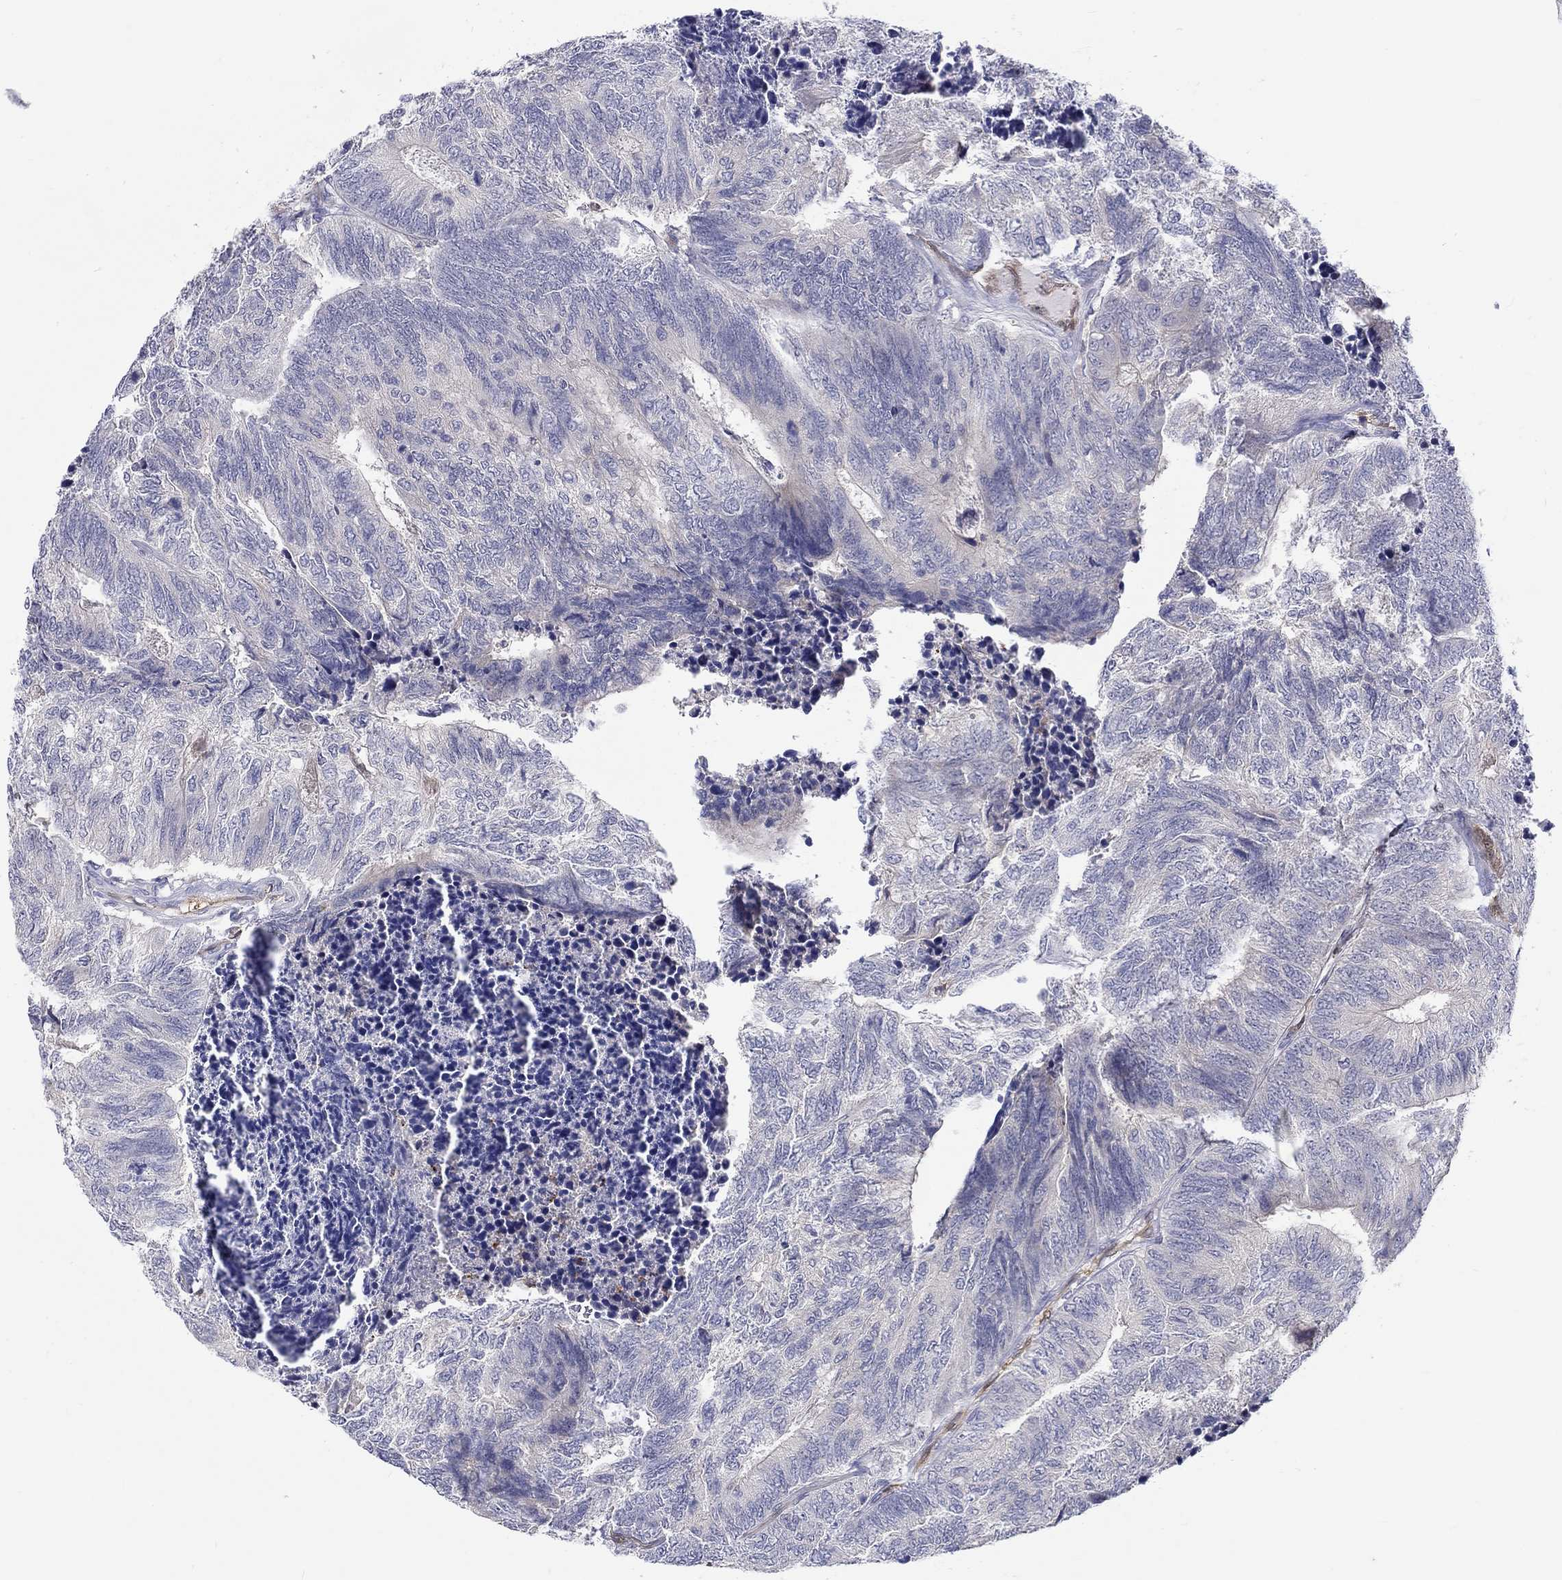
{"staining": {"intensity": "negative", "quantity": "none", "location": "none"}, "tissue": "colorectal cancer", "cell_type": "Tumor cells", "image_type": "cancer", "snomed": [{"axis": "morphology", "description": "Adenocarcinoma, NOS"}, {"axis": "topography", "description": "Colon"}], "caption": "There is no significant staining in tumor cells of colorectal adenocarcinoma.", "gene": "ABCG4", "patient": {"sex": "female", "age": 67}}